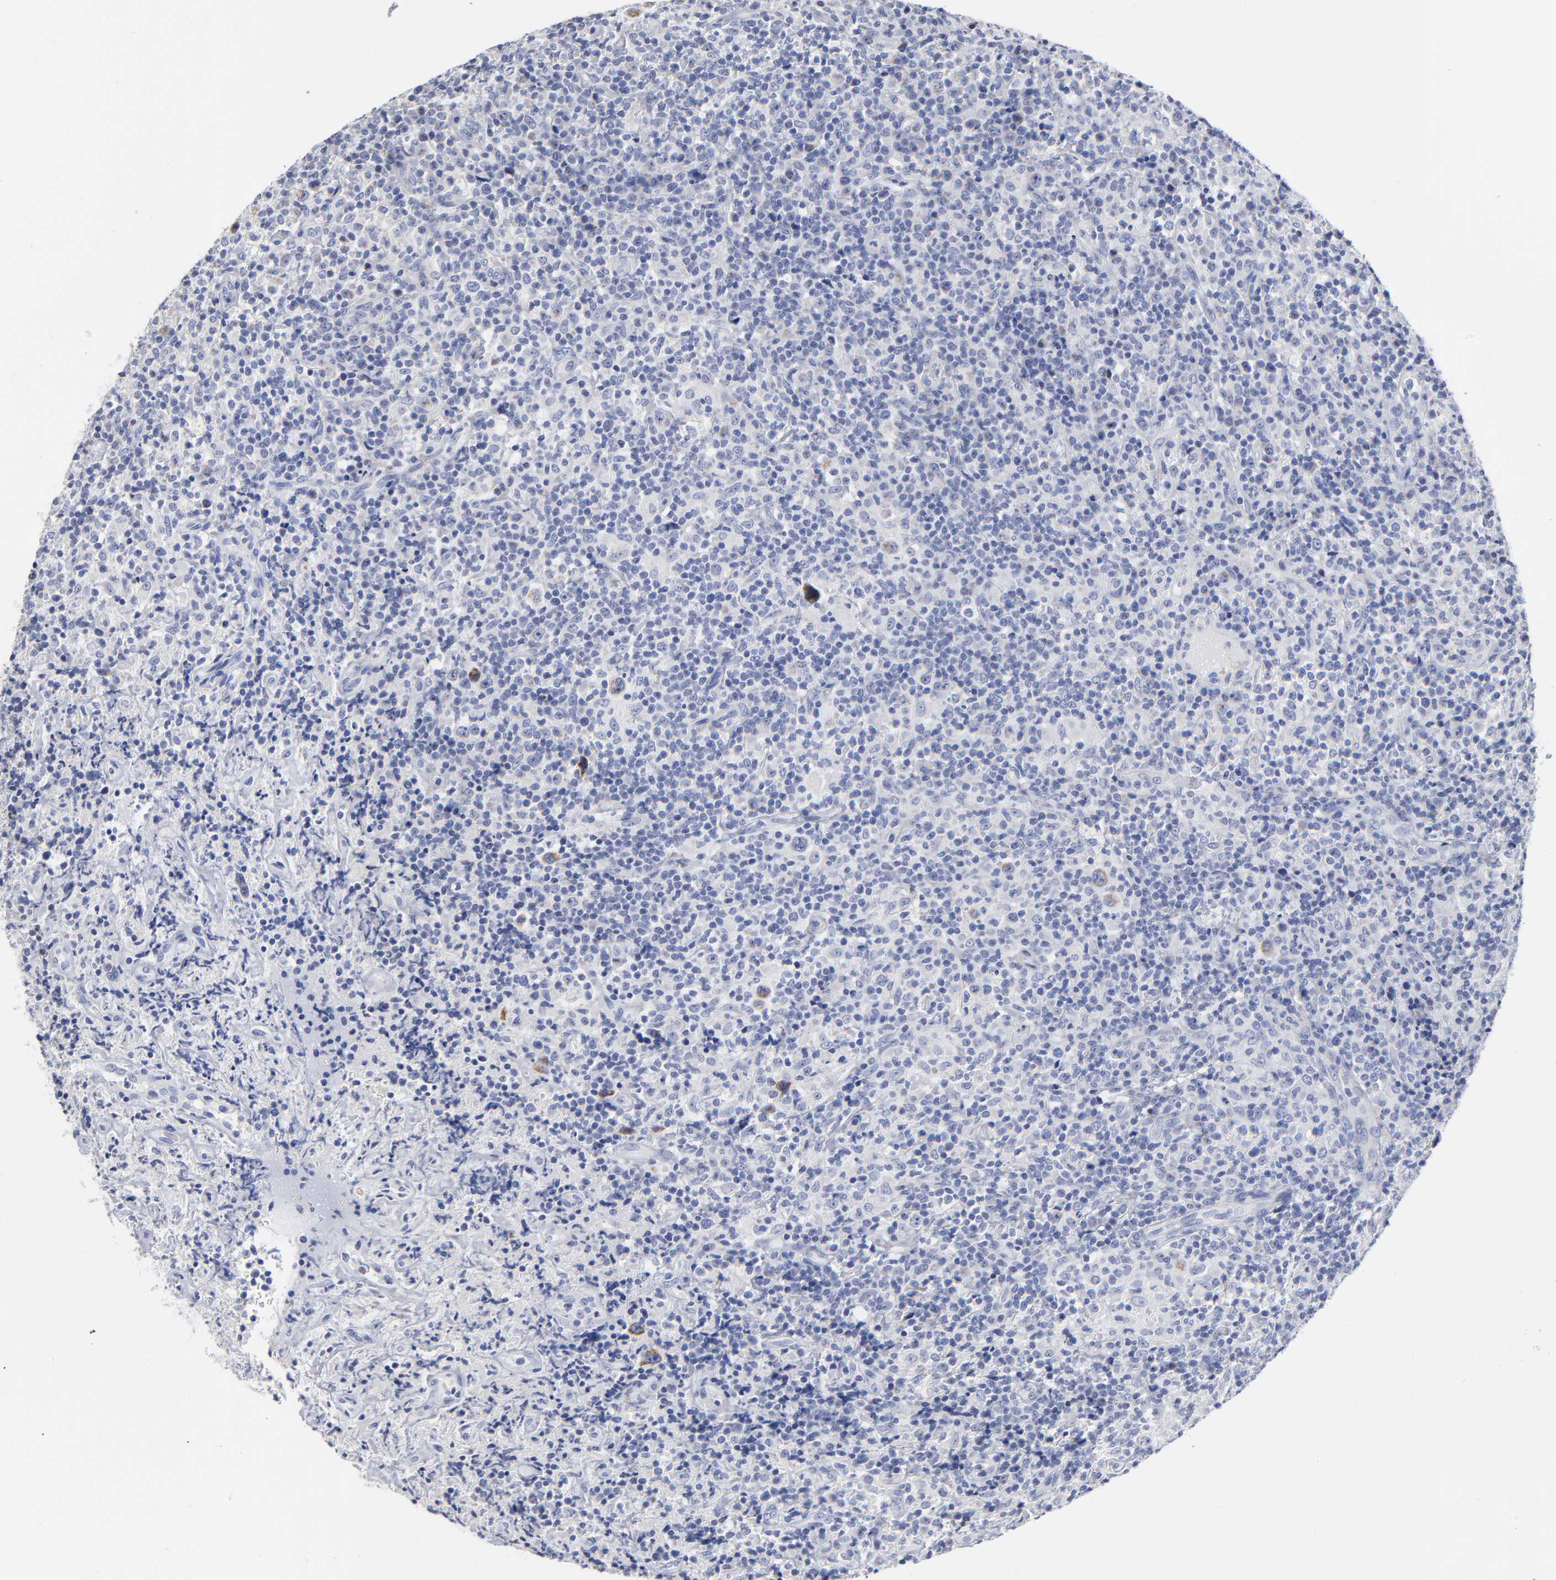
{"staining": {"intensity": "negative", "quantity": "none", "location": "none"}, "tissue": "lymphoma", "cell_type": "Tumor cells", "image_type": "cancer", "snomed": [{"axis": "morphology", "description": "Hodgkin's disease, NOS"}, {"axis": "topography", "description": "Lymph node"}], "caption": "Photomicrograph shows no significant protein staining in tumor cells of lymphoma. Brightfield microscopy of immunohistochemistry stained with DAB (brown) and hematoxylin (blue), captured at high magnification.", "gene": "PTP4A1", "patient": {"sex": "male", "age": 65}}